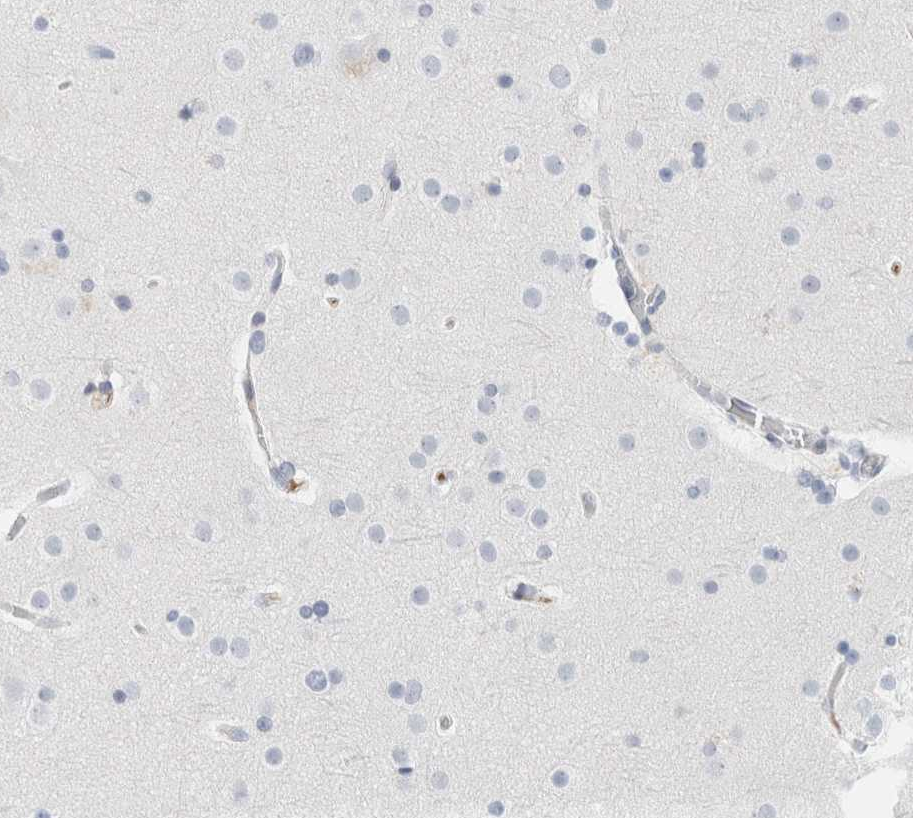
{"staining": {"intensity": "negative", "quantity": "none", "location": "none"}, "tissue": "cerebral cortex", "cell_type": "Endothelial cells", "image_type": "normal", "snomed": [{"axis": "morphology", "description": "Normal tissue, NOS"}, {"axis": "topography", "description": "Cerebral cortex"}], "caption": "Image shows no significant protein positivity in endothelial cells of benign cerebral cortex. The staining is performed using DAB brown chromogen with nuclei counter-stained in using hematoxylin.", "gene": "IL6", "patient": {"sex": "male", "age": 57}}